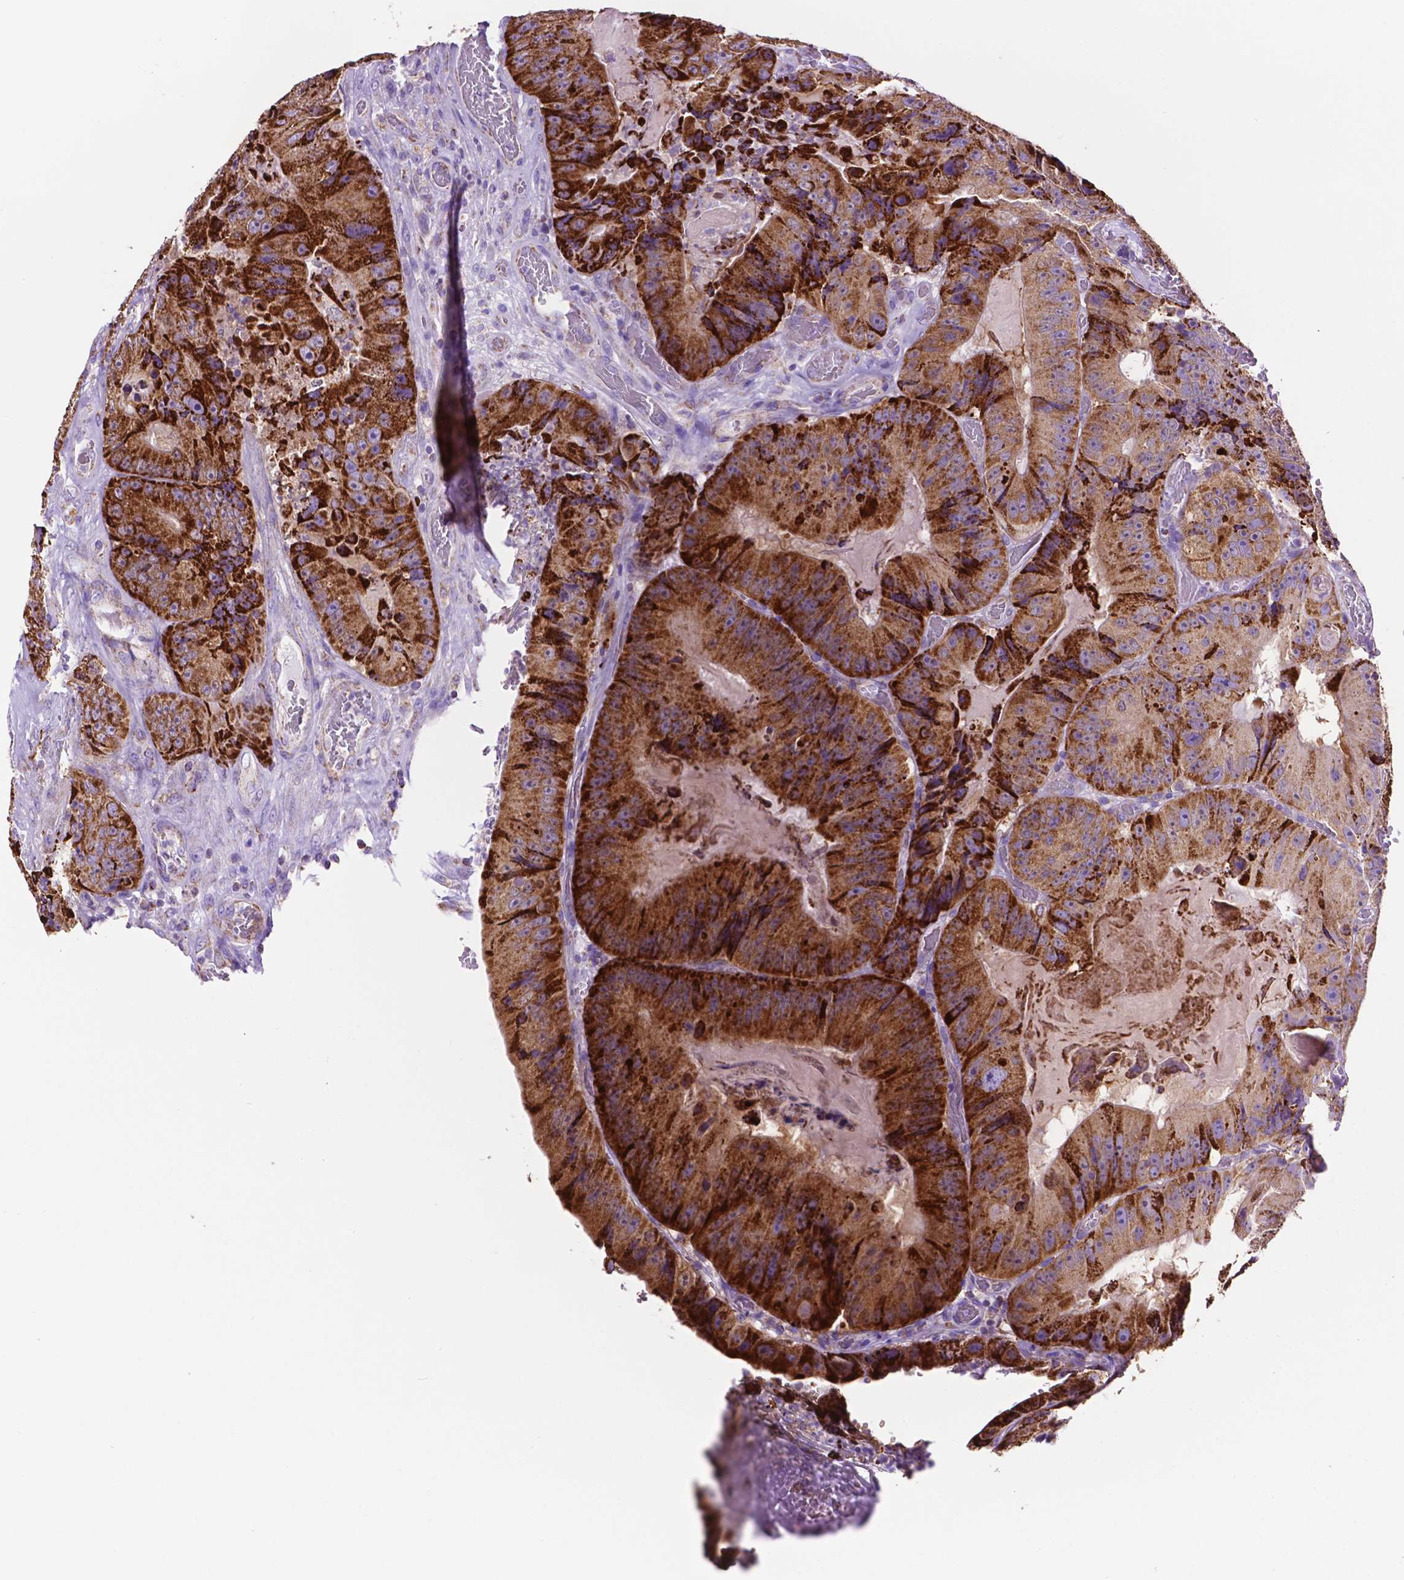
{"staining": {"intensity": "strong", "quantity": ">75%", "location": "cytoplasmic/membranous"}, "tissue": "colorectal cancer", "cell_type": "Tumor cells", "image_type": "cancer", "snomed": [{"axis": "morphology", "description": "Adenocarcinoma, NOS"}, {"axis": "topography", "description": "Colon"}], "caption": "The histopathology image exhibits a brown stain indicating the presence of a protein in the cytoplasmic/membranous of tumor cells in colorectal cancer. Immunohistochemistry (ihc) stains the protein in brown and the nuclei are stained blue.", "gene": "GDPD5", "patient": {"sex": "female", "age": 86}}